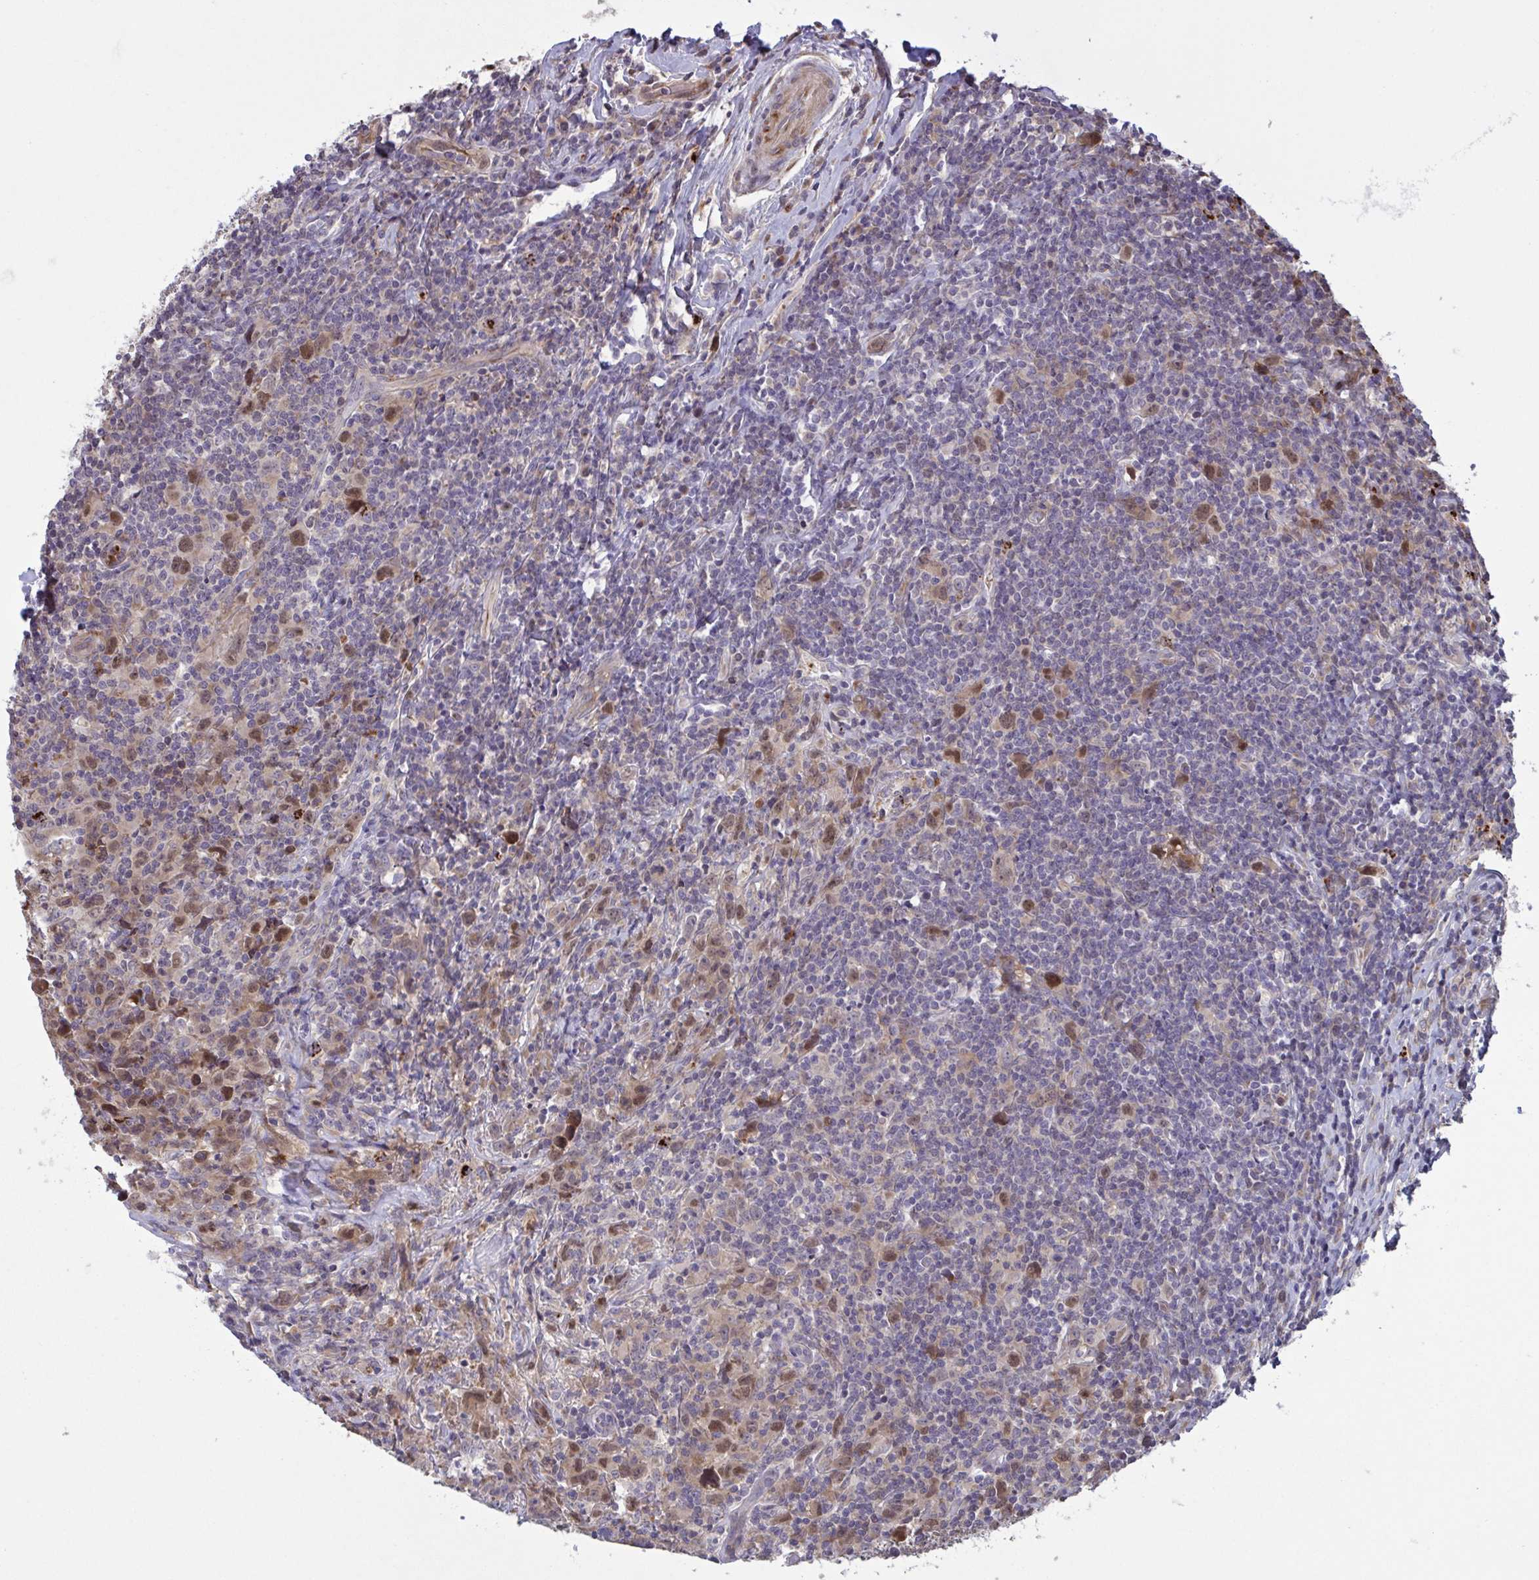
{"staining": {"intensity": "moderate", "quantity": ">75%", "location": "nuclear"}, "tissue": "lymphoma", "cell_type": "Tumor cells", "image_type": "cancer", "snomed": [{"axis": "morphology", "description": "Hodgkin's disease, NOS"}, {"axis": "topography", "description": "Lymph node"}], "caption": "A micrograph showing moderate nuclear expression in approximately >75% of tumor cells in lymphoma, as visualized by brown immunohistochemical staining.", "gene": "IL1R1", "patient": {"sex": "female", "age": 18}}